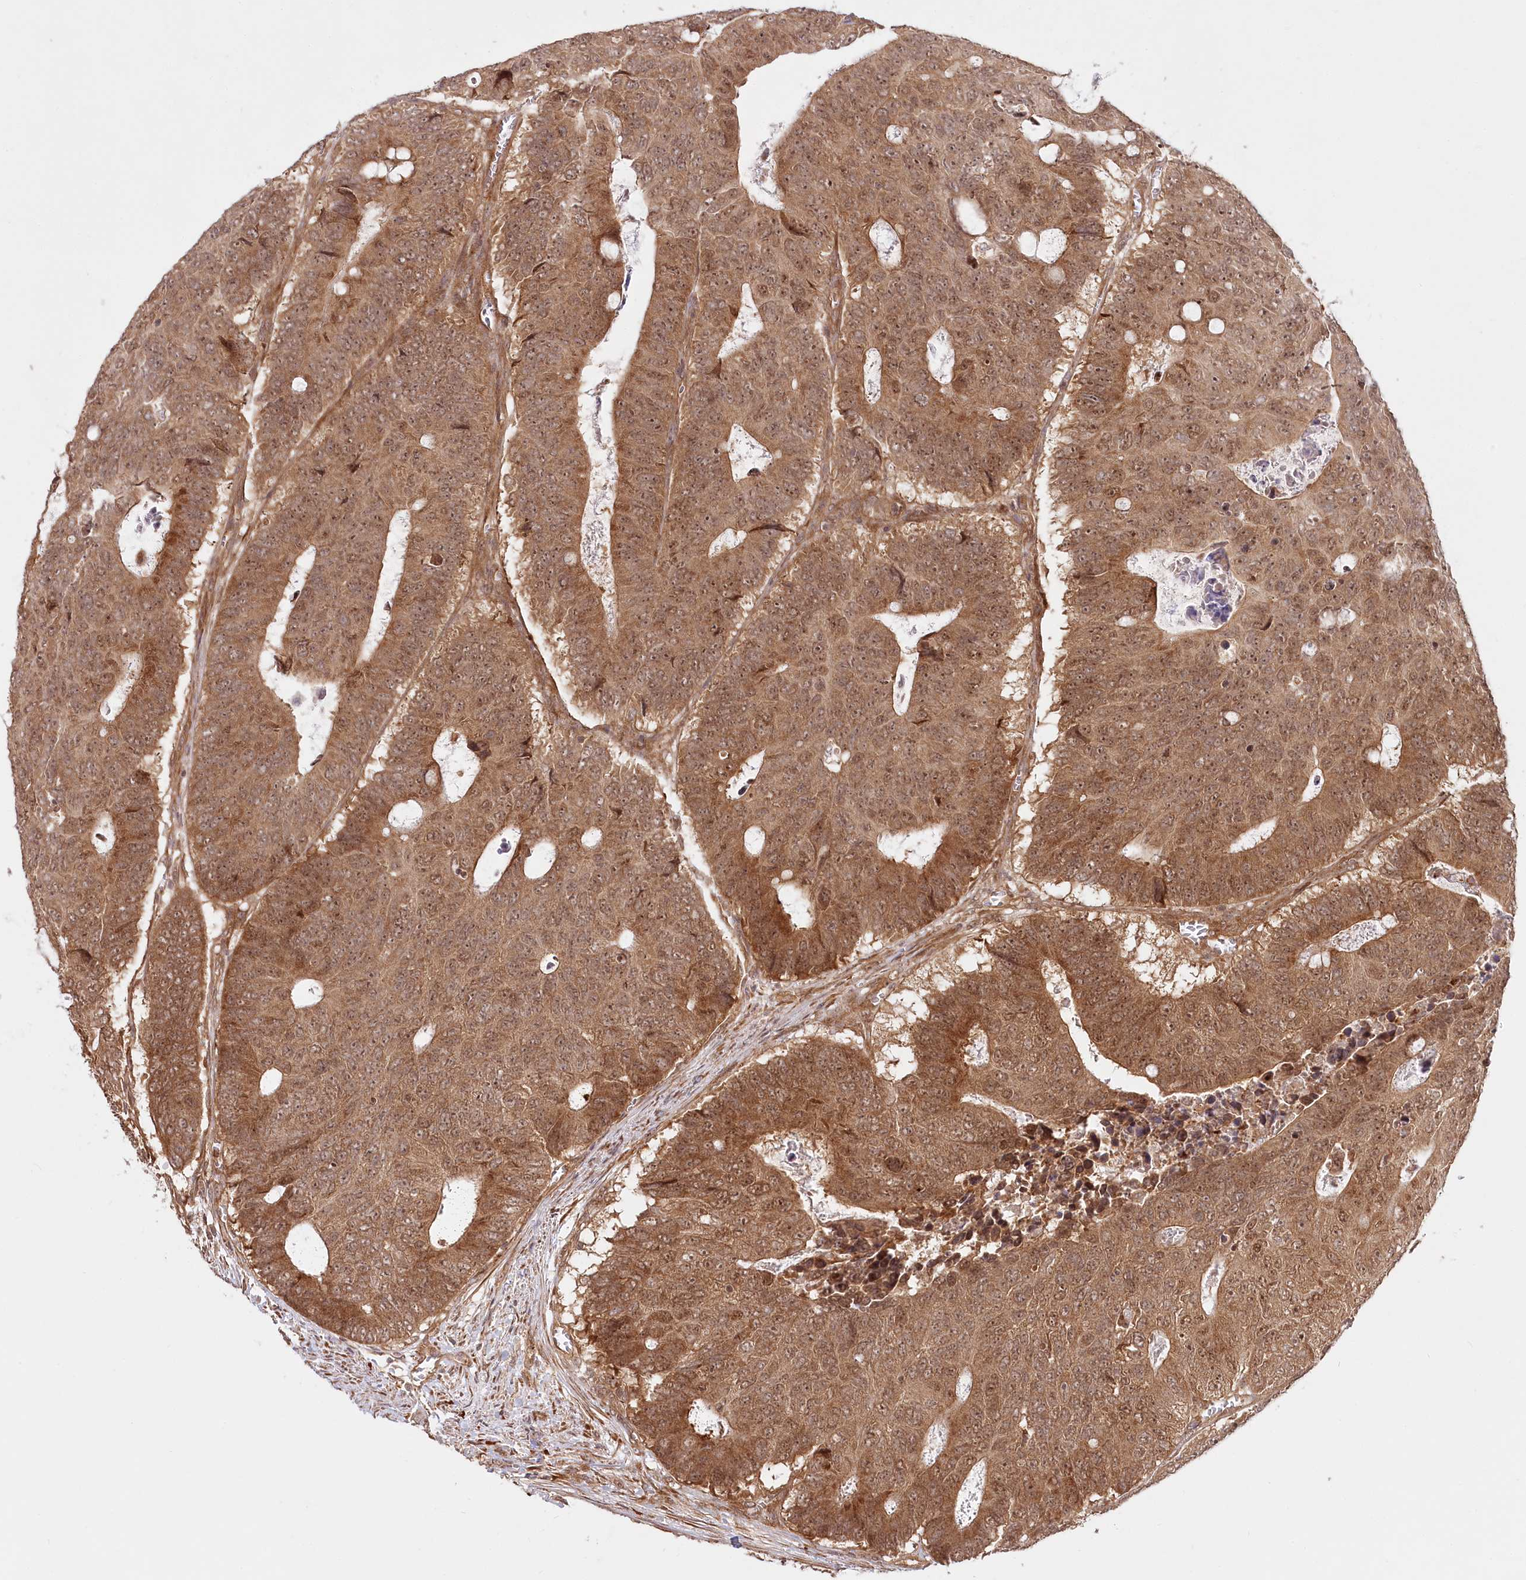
{"staining": {"intensity": "moderate", "quantity": ">75%", "location": "cytoplasmic/membranous,nuclear"}, "tissue": "colorectal cancer", "cell_type": "Tumor cells", "image_type": "cancer", "snomed": [{"axis": "morphology", "description": "Adenocarcinoma, NOS"}, {"axis": "topography", "description": "Colon"}], "caption": "There is medium levels of moderate cytoplasmic/membranous and nuclear expression in tumor cells of adenocarcinoma (colorectal), as demonstrated by immunohistochemical staining (brown color).", "gene": "CEP70", "patient": {"sex": "male", "age": 87}}